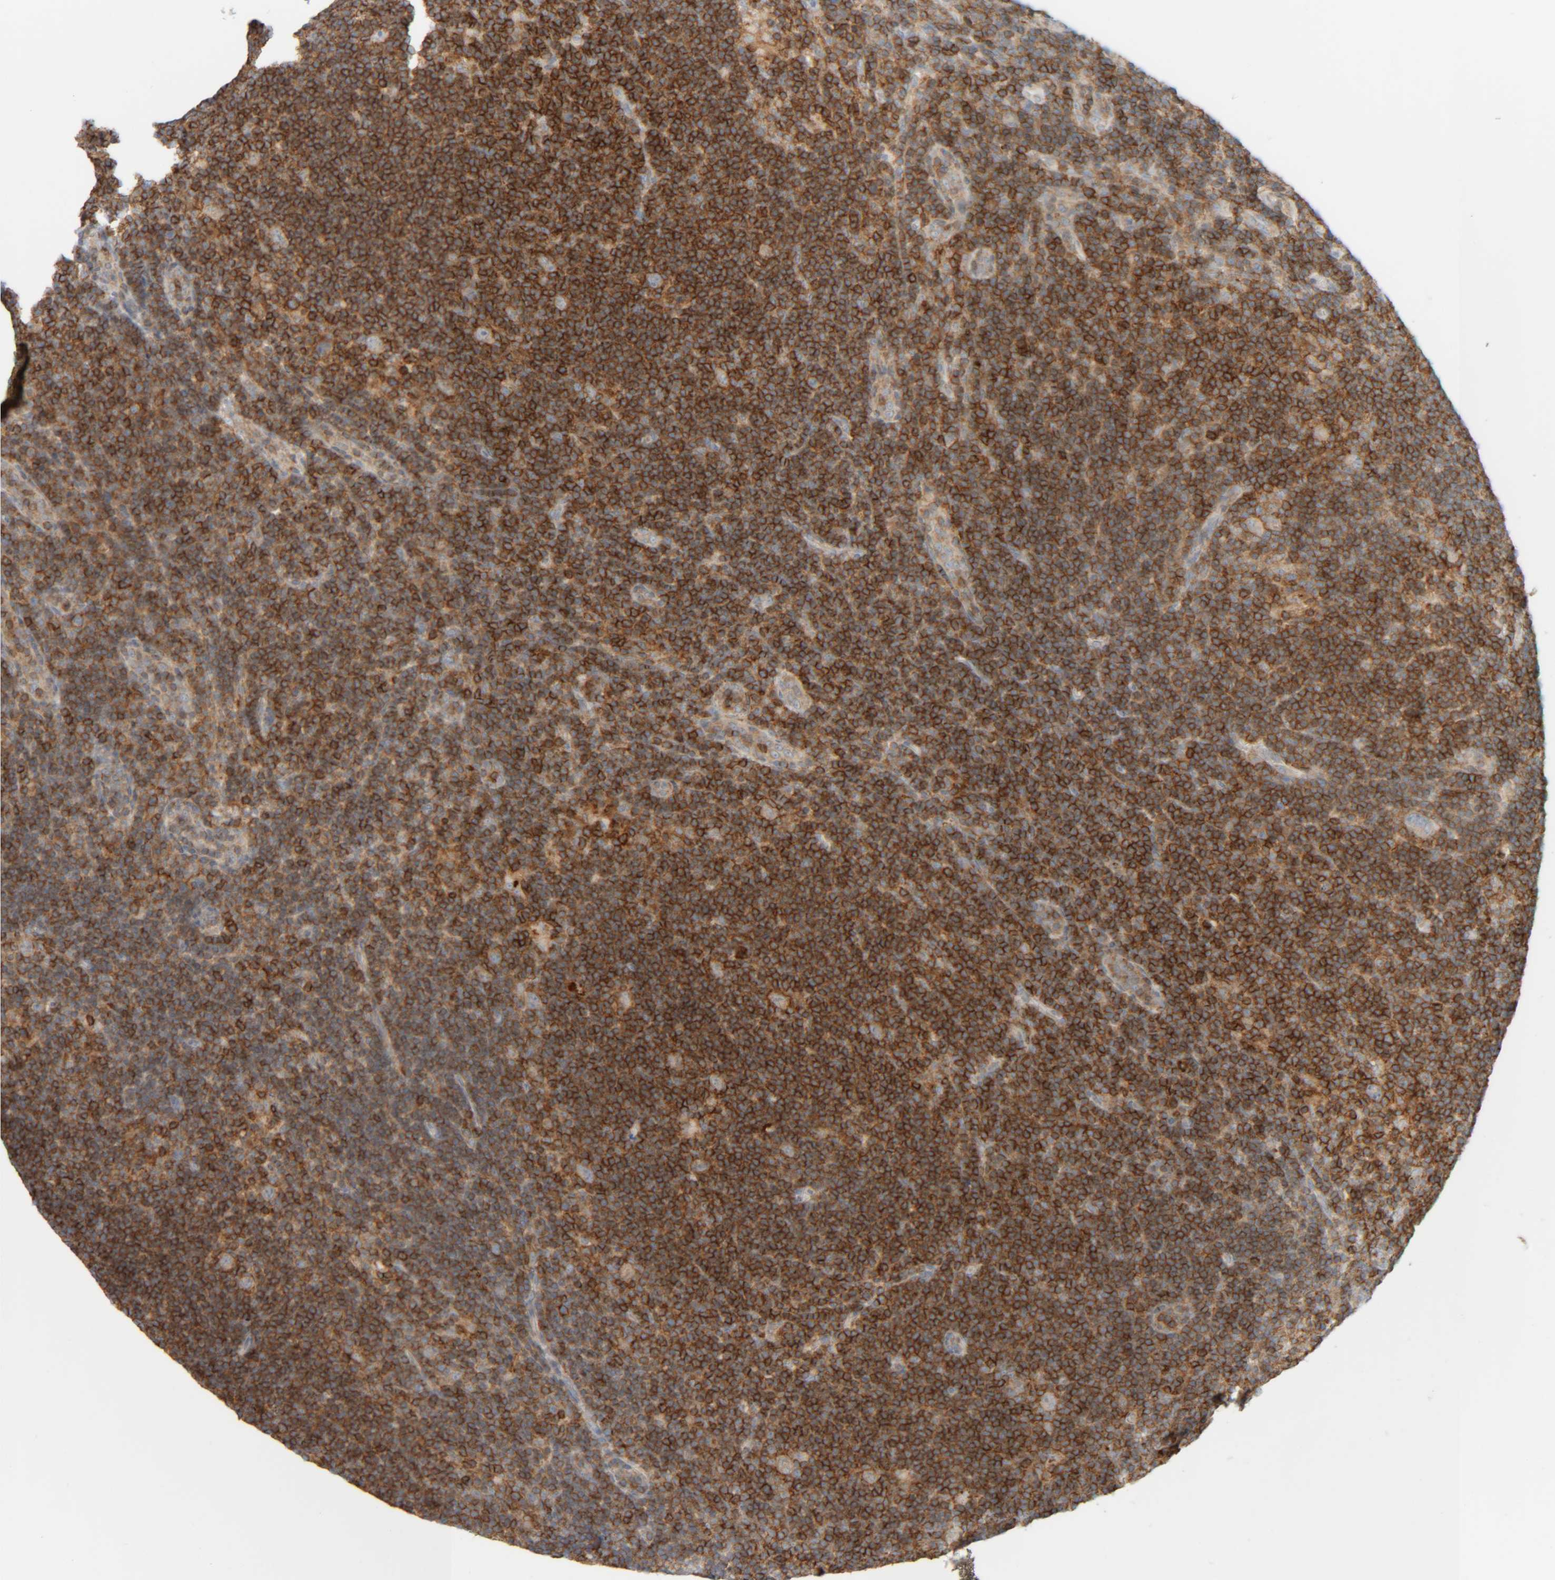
{"staining": {"intensity": "negative", "quantity": "none", "location": "none"}, "tissue": "lymphoma", "cell_type": "Tumor cells", "image_type": "cancer", "snomed": [{"axis": "morphology", "description": "Hodgkin's disease, NOS"}, {"axis": "topography", "description": "Lymph node"}], "caption": "Immunohistochemical staining of human Hodgkin's disease displays no significant expression in tumor cells. (Brightfield microscopy of DAB immunohistochemistry (IHC) at high magnification).", "gene": "CCDC57", "patient": {"sex": "female", "age": 57}}